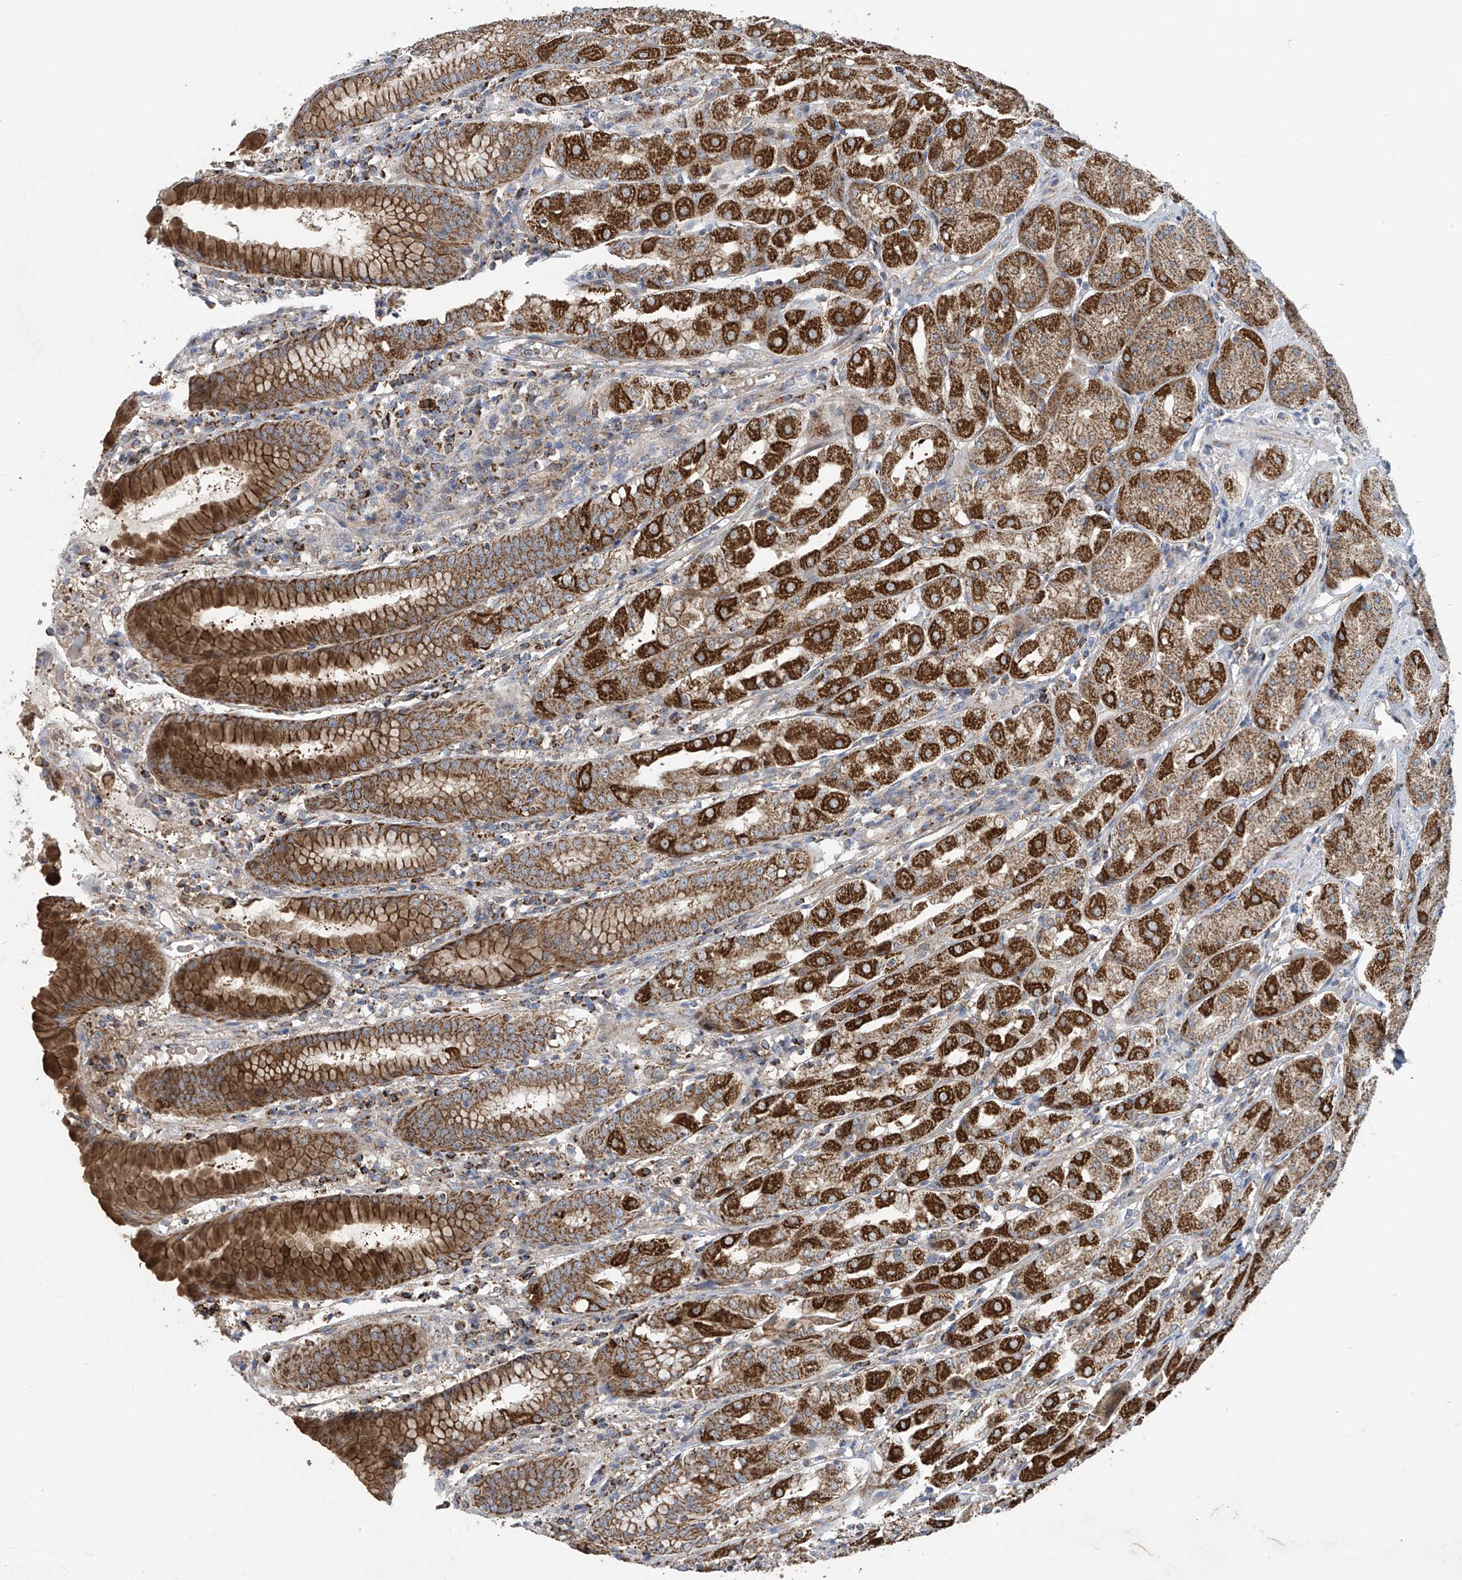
{"staining": {"intensity": "strong", "quantity": ">75%", "location": "cytoplasmic/membranous"}, "tissue": "stomach", "cell_type": "Glandular cells", "image_type": "normal", "snomed": [{"axis": "morphology", "description": "Normal tissue, NOS"}, {"axis": "topography", "description": "Stomach"}, {"axis": "topography", "description": "Stomach, lower"}], "caption": "Protein staining of normal stomach exhibits strong cytoplasmic/membranous staining in about >75% of glandular cells.", "gene": "COMMD1", "patient": {"sex": "female", "age": 56}}